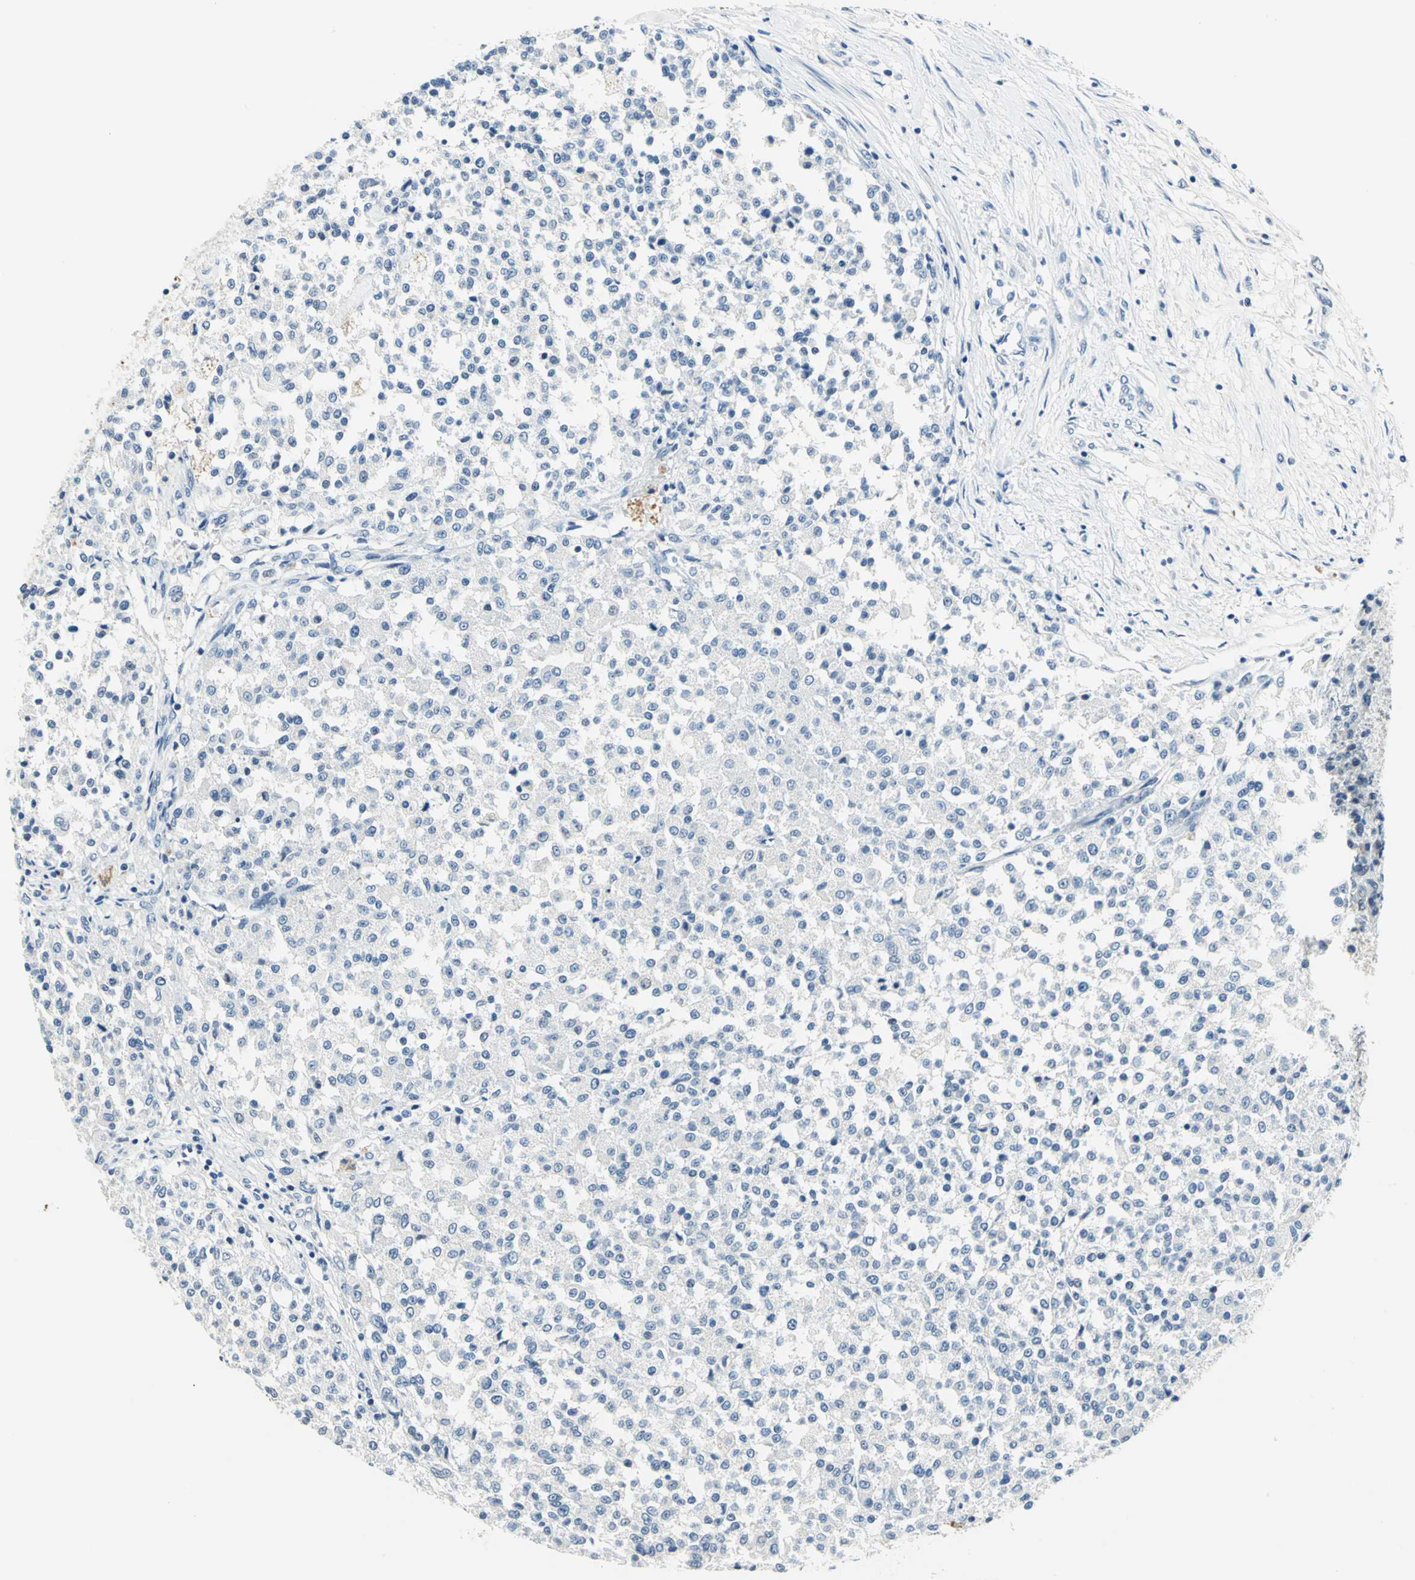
{"staining": {"intensity": "negative", "quantity": "none", "location": "none"}, "tissue": "testis cancer", "cell_type": "Tumor cells", "image_type": "cancer", "snomed": [{"axis": "morphology", "description": "Seminoma, NOS"}, {"axis": "topography", "description": "Testis"}], "caption": "High power microscopy image of an immunohistochemistry (IHC) histopathology image of testis cancer, revealing no significant staining in tumor cells.", "gene": "RAD17", "patient": {"sex": "male", "age": 59}}